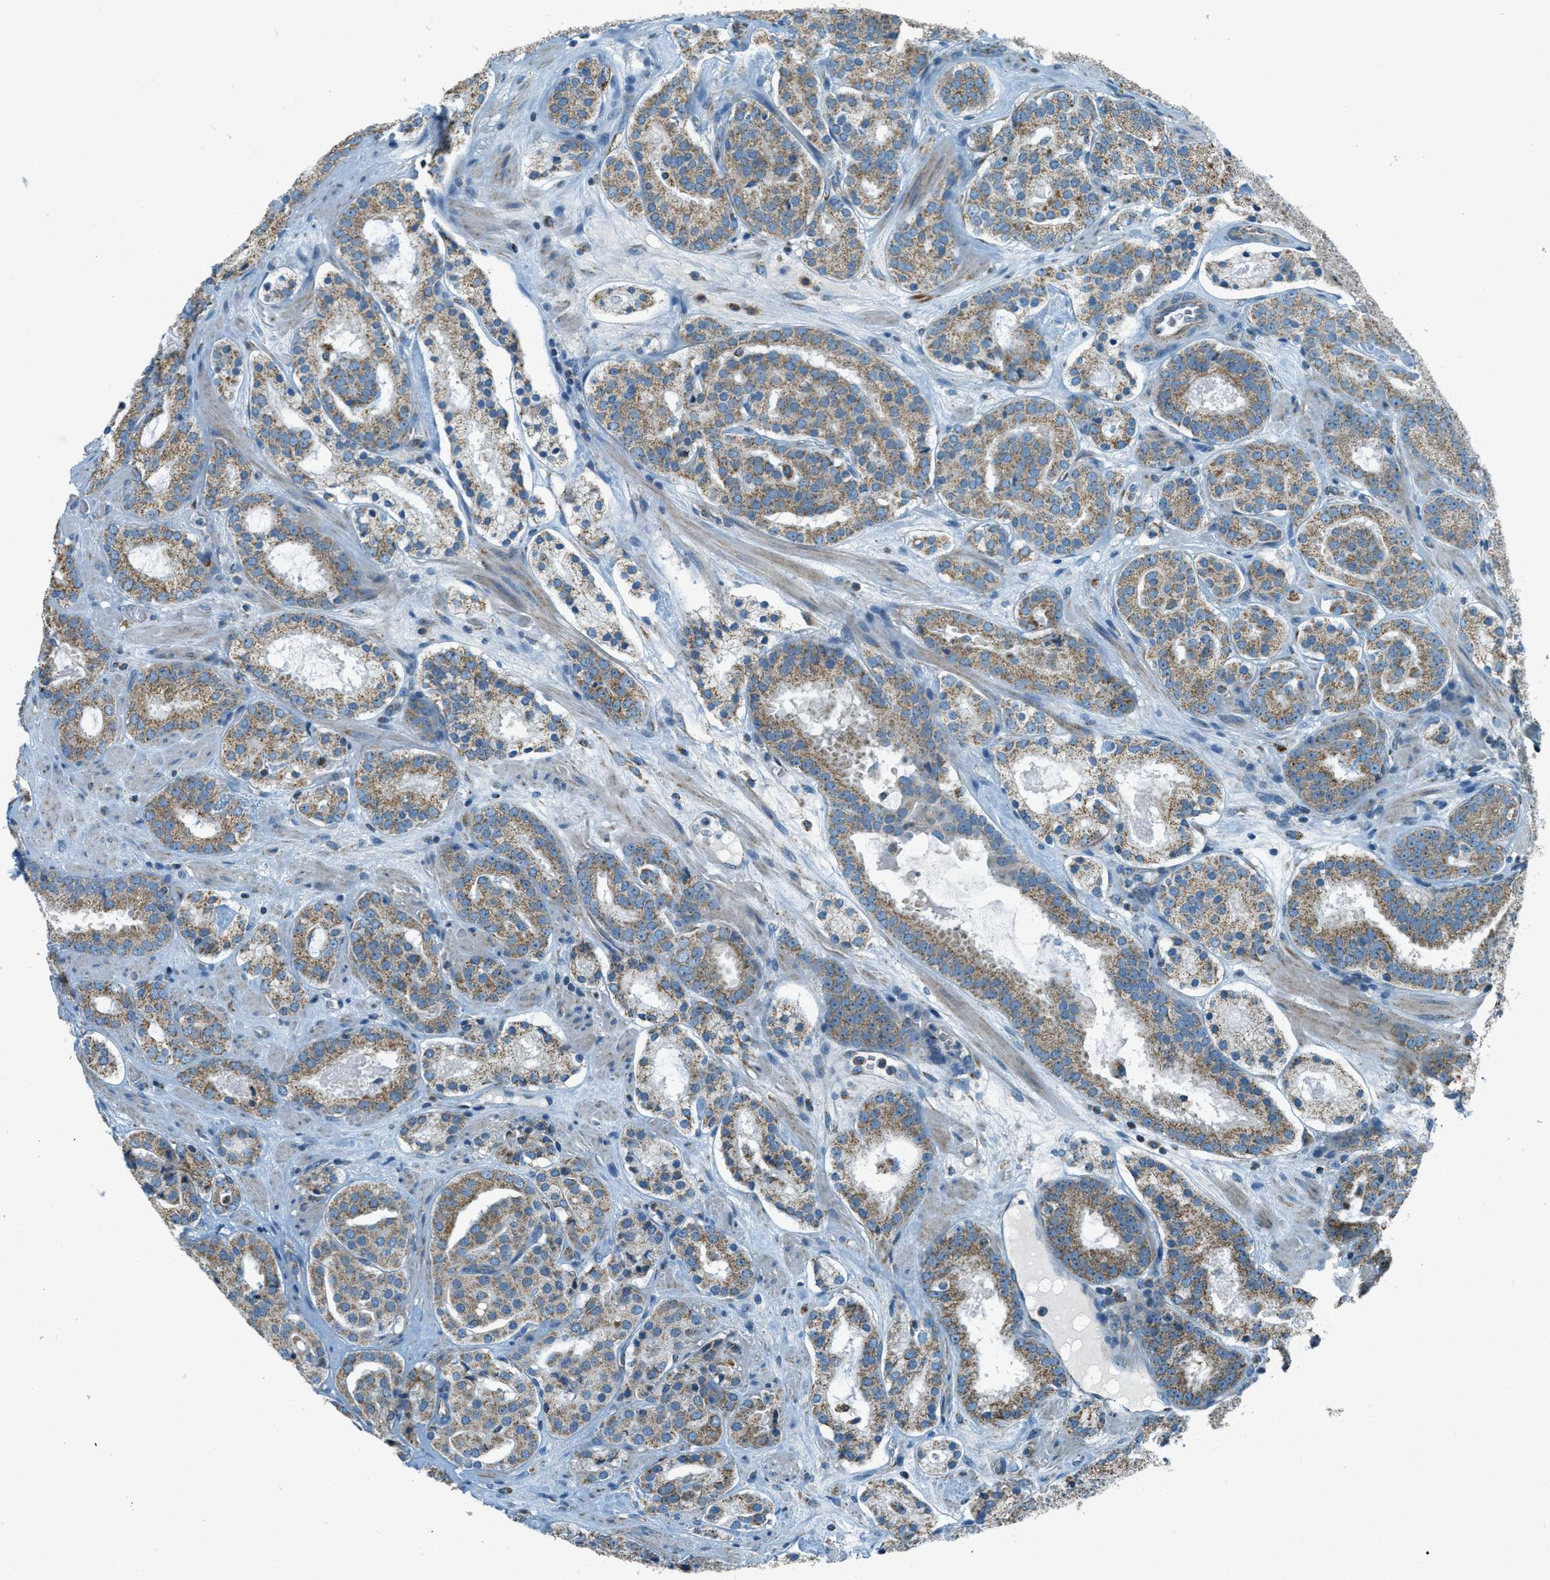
{"staining": {"intensity": "weak", "quantity": ">75%", "location": "cytoplasmic/membranous"}, "tissue": "prostate cancer", "cell_type": "Tumor cells", "image_type": "cancer", "snomed": [{"axis": "morphology", "description": "Adenocarcinoma, Low grade"}, {"axis": "topography", "description": "Prostate"}], "caption": "This is a micrograph of IHC staining of prostate cancer (low-grade adenocarcinoma), which shows weak expression in the cytoplasmic/membranous of tumor cells.", "gene": "CHST15", "patient": {"sex": "male", "age": 69}}